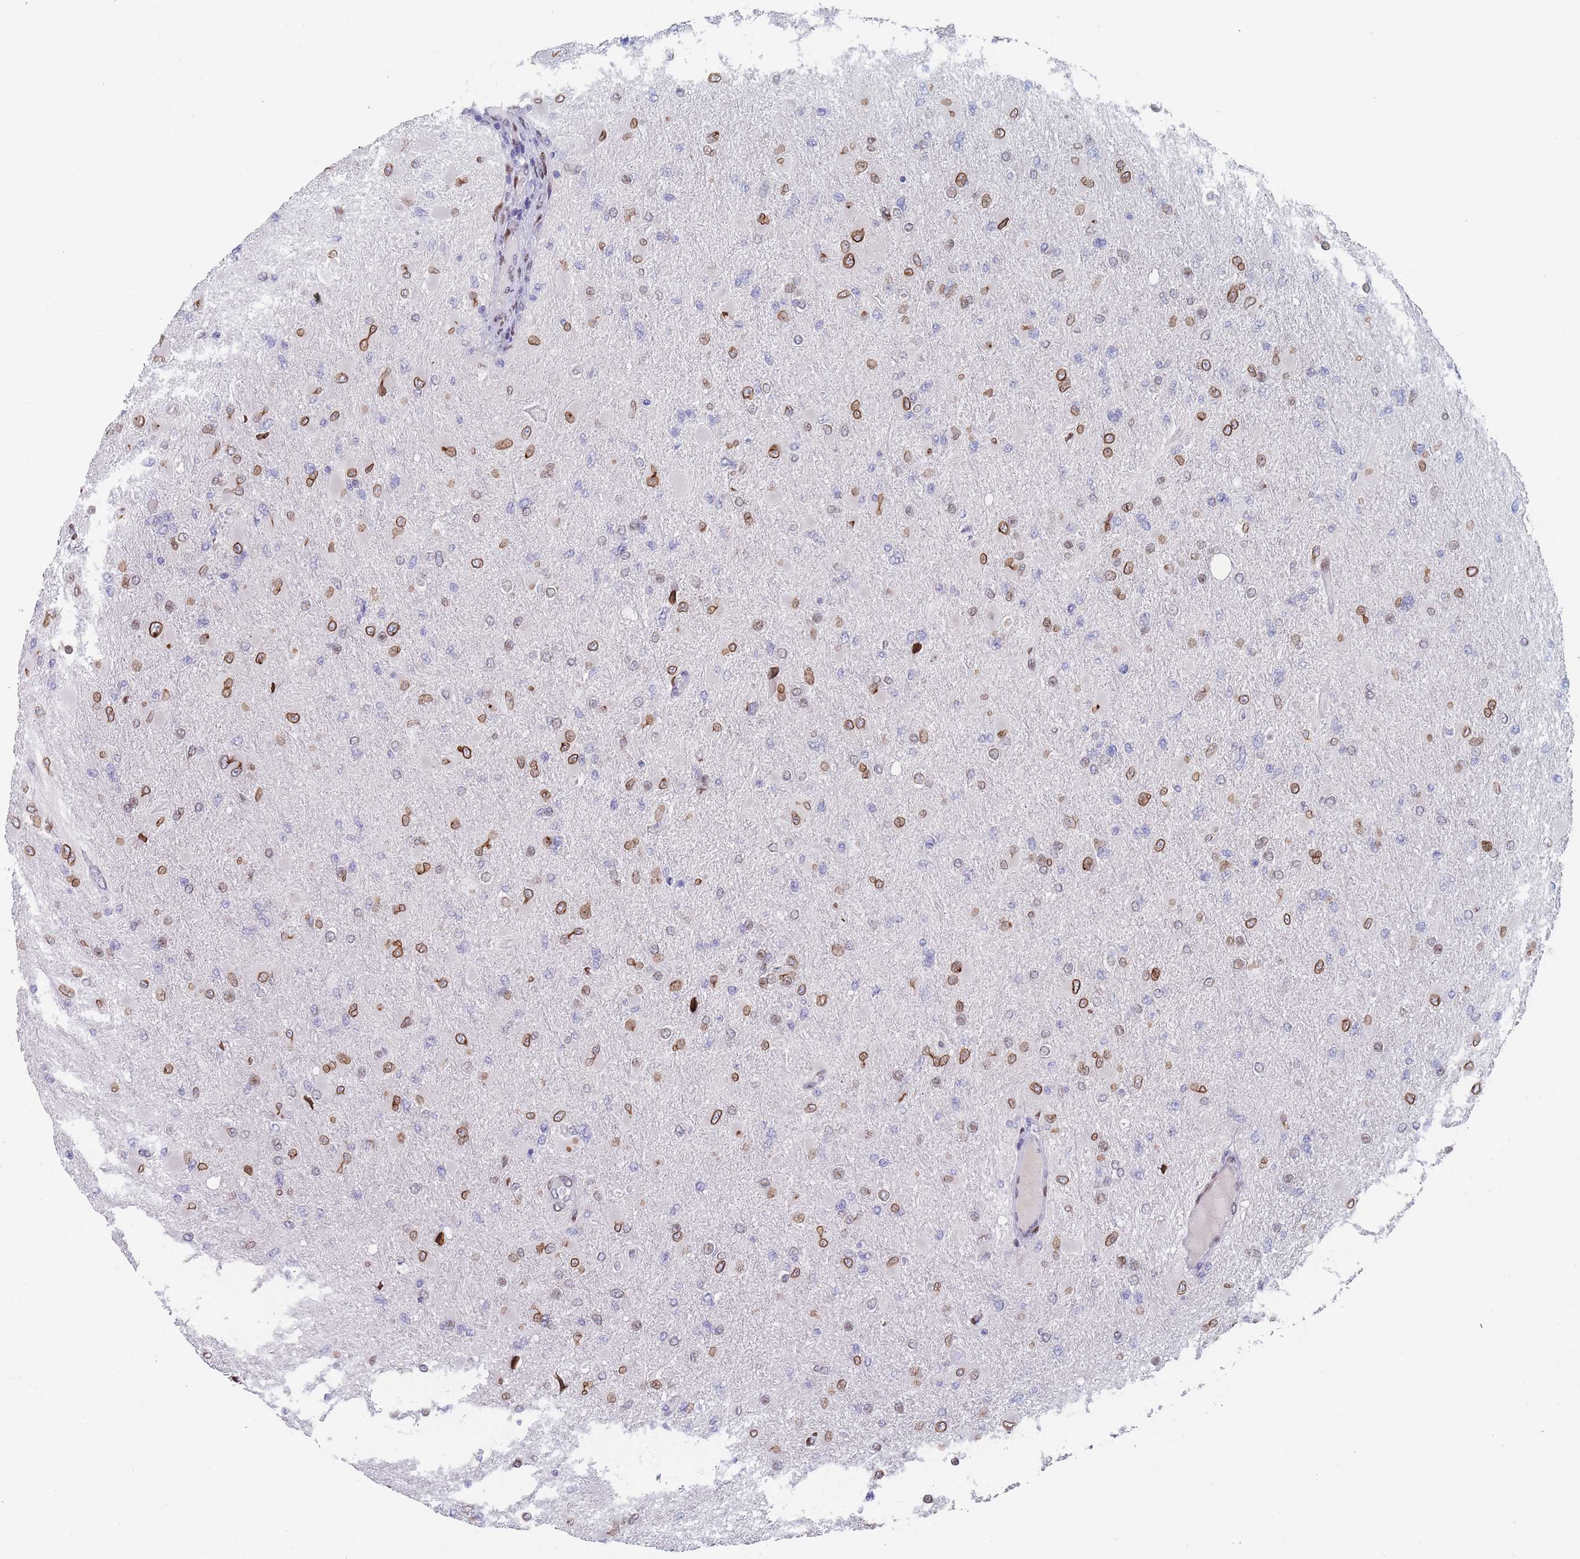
{"staining": {"intensity": "moderate", "quantity": "25%-75%", "location": "cytoplasmic/membranous,nuclear"}, "tissue": "glioma", "cell_type": "Tumor cells", "image_type": "cancer", "snomed": [{"axis": "morphology", "description": "Glioma, malignant, High grade"}, {"axis": "topography", "description": "Cerebral cortex"}], "caption": "This is an image of IHC staining of malignant glioma (high-grade), which shows moderate positivity in the cytoplasmic/membranous and nuclear of tumor cells.", "gene": "ZBTB1", "patient": {"sex": "female", "age": 36}}